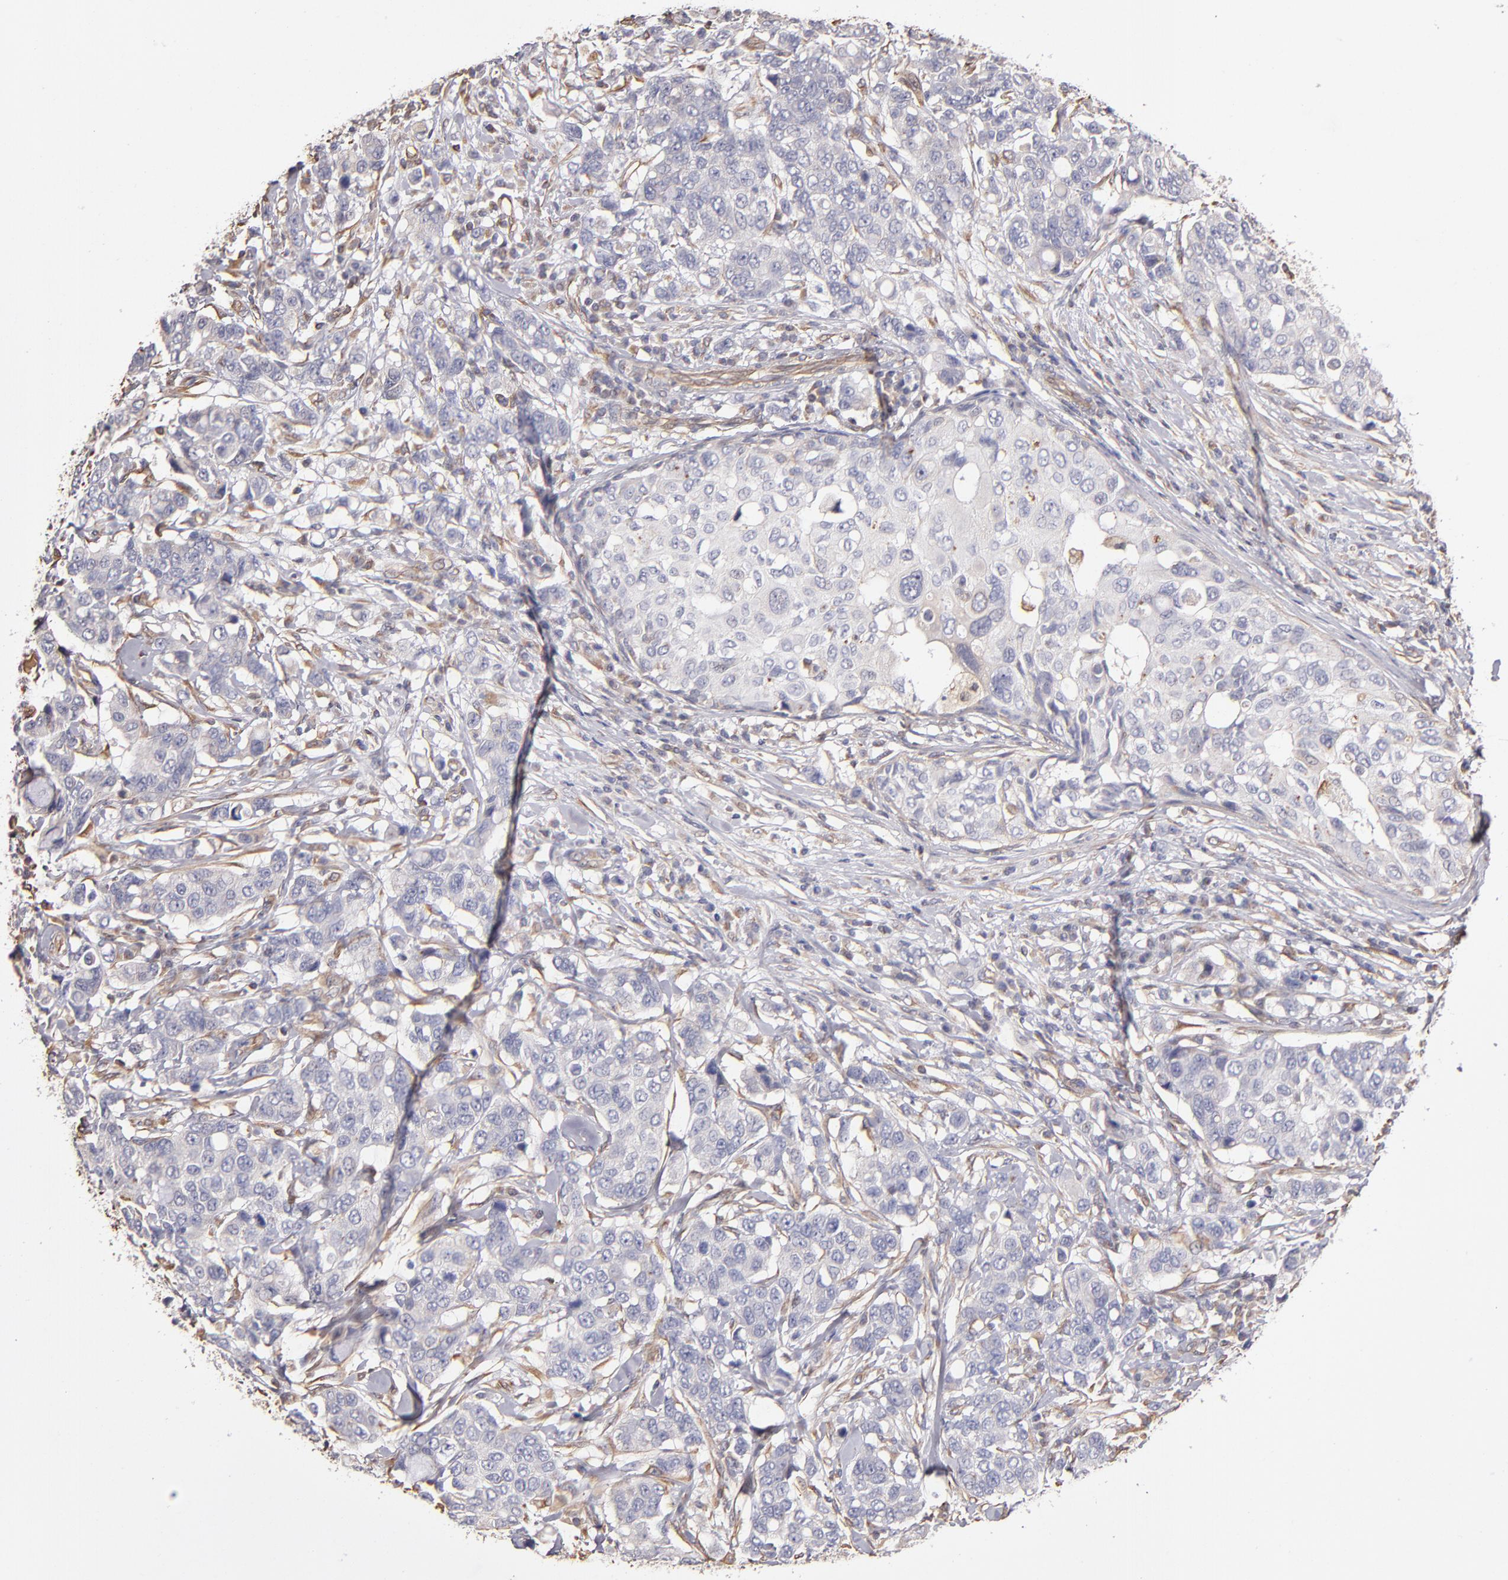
{"staining": {"intensity": "negative", "quantity": "none", "location": "none"}, "tissue": "breast cancer", "cell_type": "Tumor cells", "image_type": "cancer", "snomed": [{"axis": "morphology", "description": "Duct carcinoma"}, {"axis": "topography", "description": "Breast"}], "caption": "Breast infiltrating ductal carcinoma stained for a protein using immunohistochemistry demonstrates no expression tumor cells.", "gene": "ABCC1", "patient": {"sex": "female", "age": 27}}